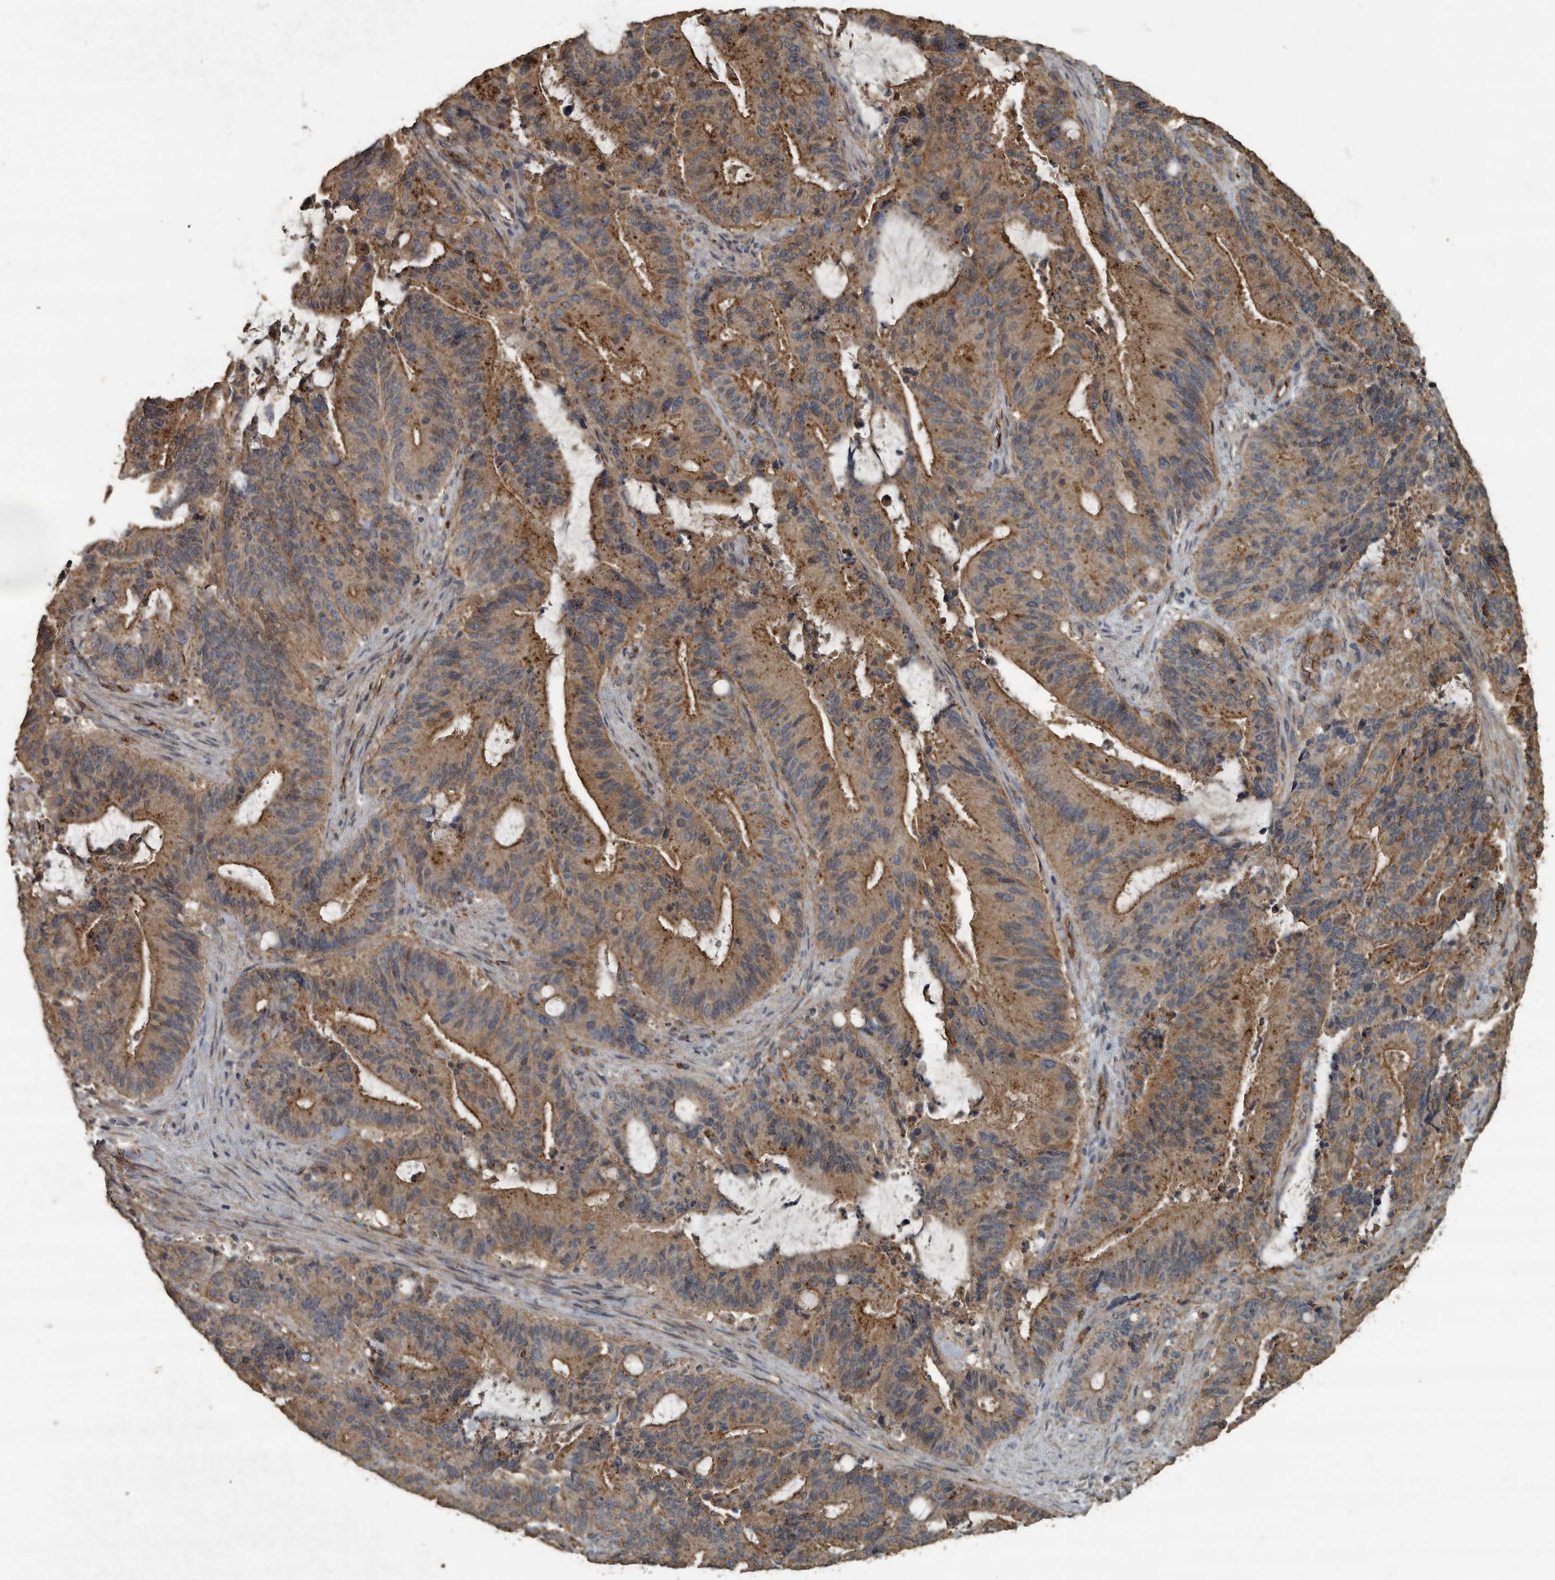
{"staining": {"intensity": "moderate", "quantity": ">75%", "location": "cytoplasmic/membranous"}, "tissue": "liver cancer", "cell_type": "Tumor cells", "image_type": "cancer", "snomed": [{"axis": "morphology", "description": "Normal tissue, NOS"}, {"axis": "morphology", "description": "Cholangiocarcinoma"}, {"axis": "topography", "description": "Liver"}, {"axis": "topography", "description": "Peripheral nerve tissue"}], "caption": "Protein analysis of liver cholangiocarcinoma tissue displays moderate cytoplasmic/membranous expression in approximately >75% of tumor cells. (DAB IHC, brown staining for protein, blue staining for nuclei).", "gene": "IL15RA", "patient": {"sex": "female", "age": 73}}